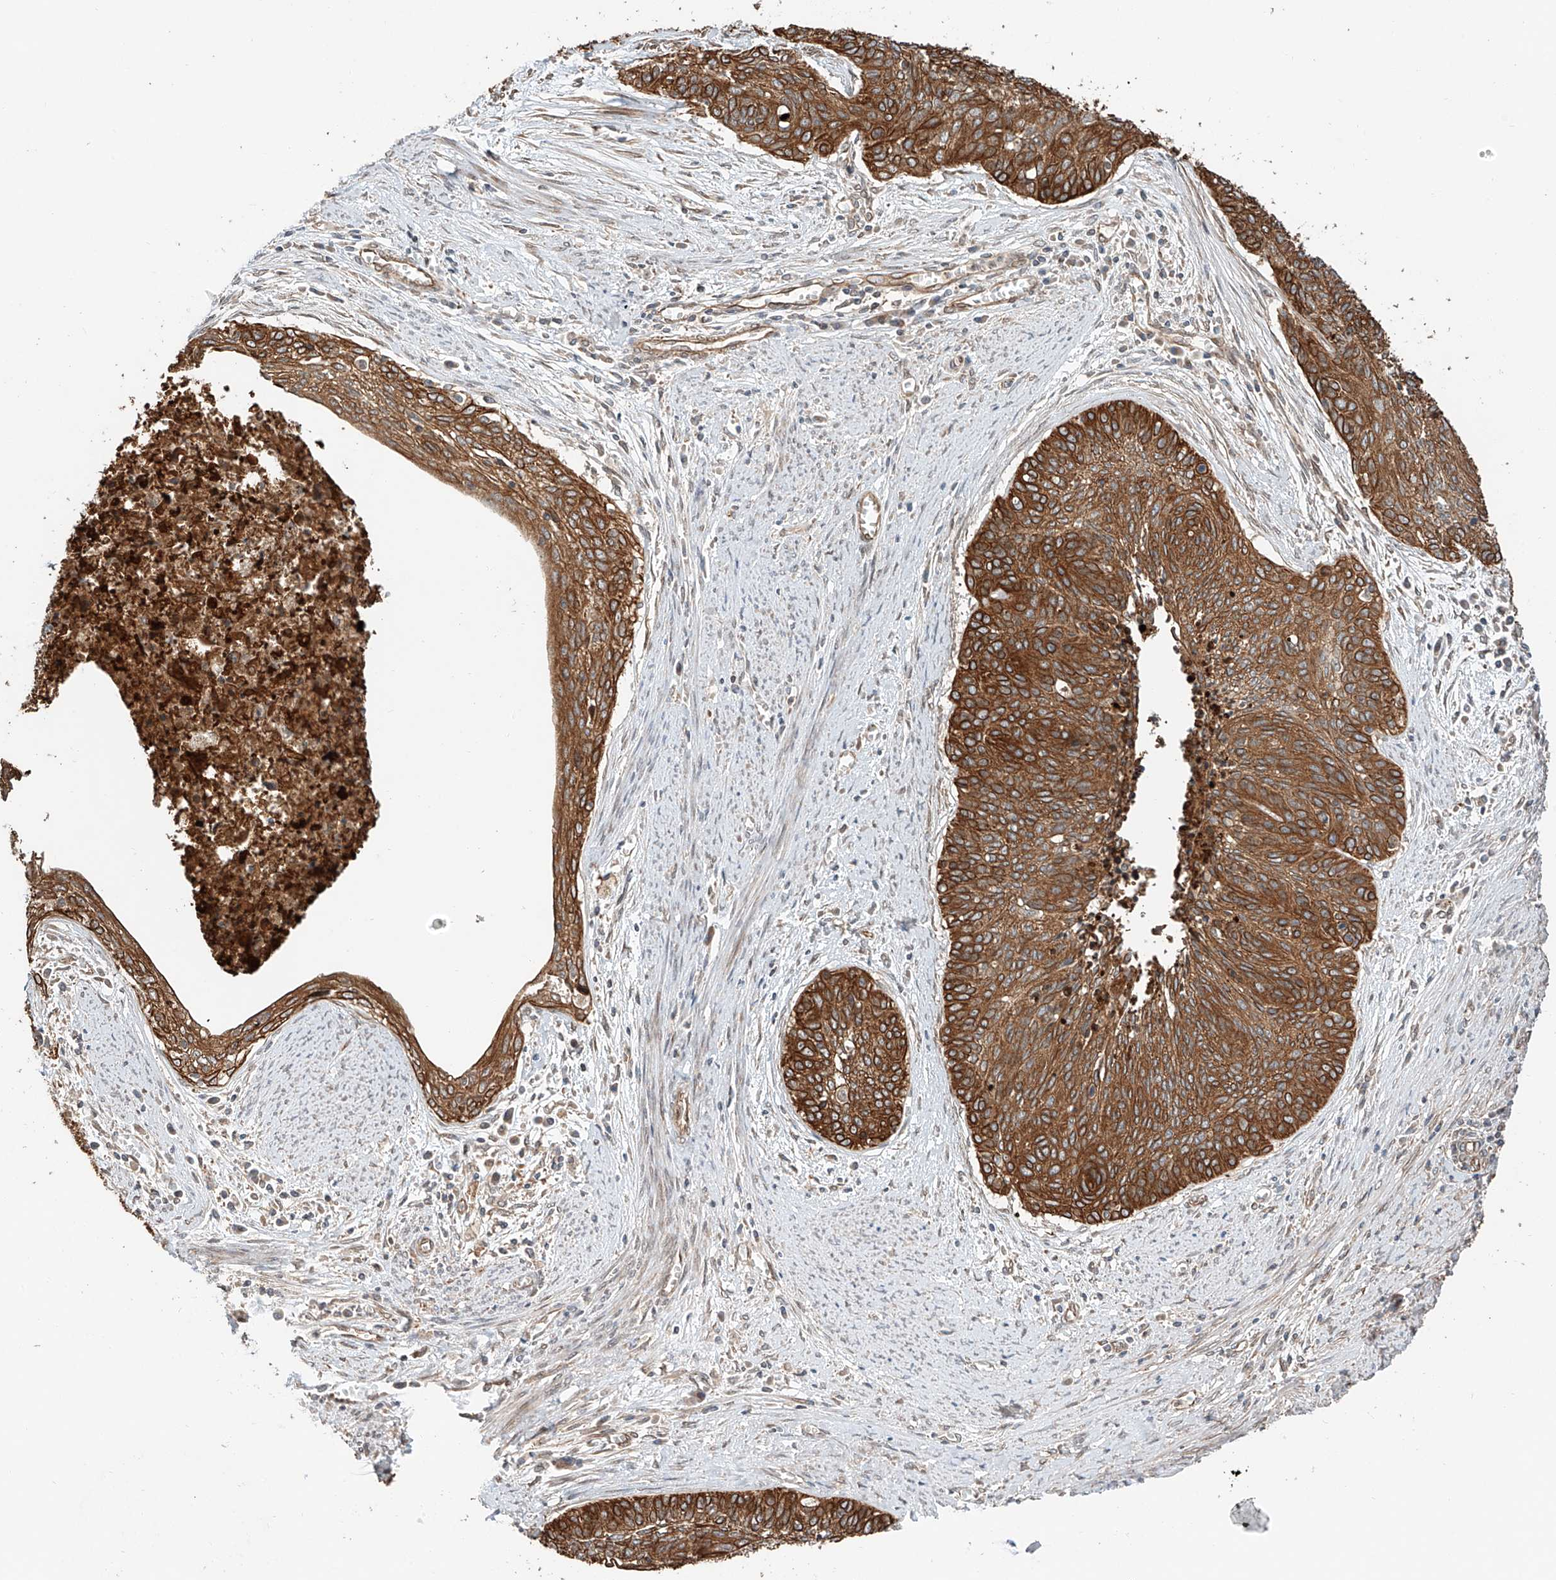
{"staining": {"intensity": "strong", "quantity": ">75%", "location": "cytoplasmic/membranous"}, "tissue": "cervical cancer", "cell_type": "Tumor cells", "image_type": "cancer", "snomed": [{"axis": "morphology", "description": "Squamous cell carcinoma, NOS"}, {"axis": "topography", "description": "Cervix"}], "caption": "Cervical squamous cell carcinoma was stained to show a protein in brown. There is high levels of strong cytoplasmic/membranous positivity in approximately >75% of tumor cells. (brown staining indicates protein expression, while blue staining denotes nuclei).", "gene": "CEP162", "patient": {"sex": "female", "age": 55}}